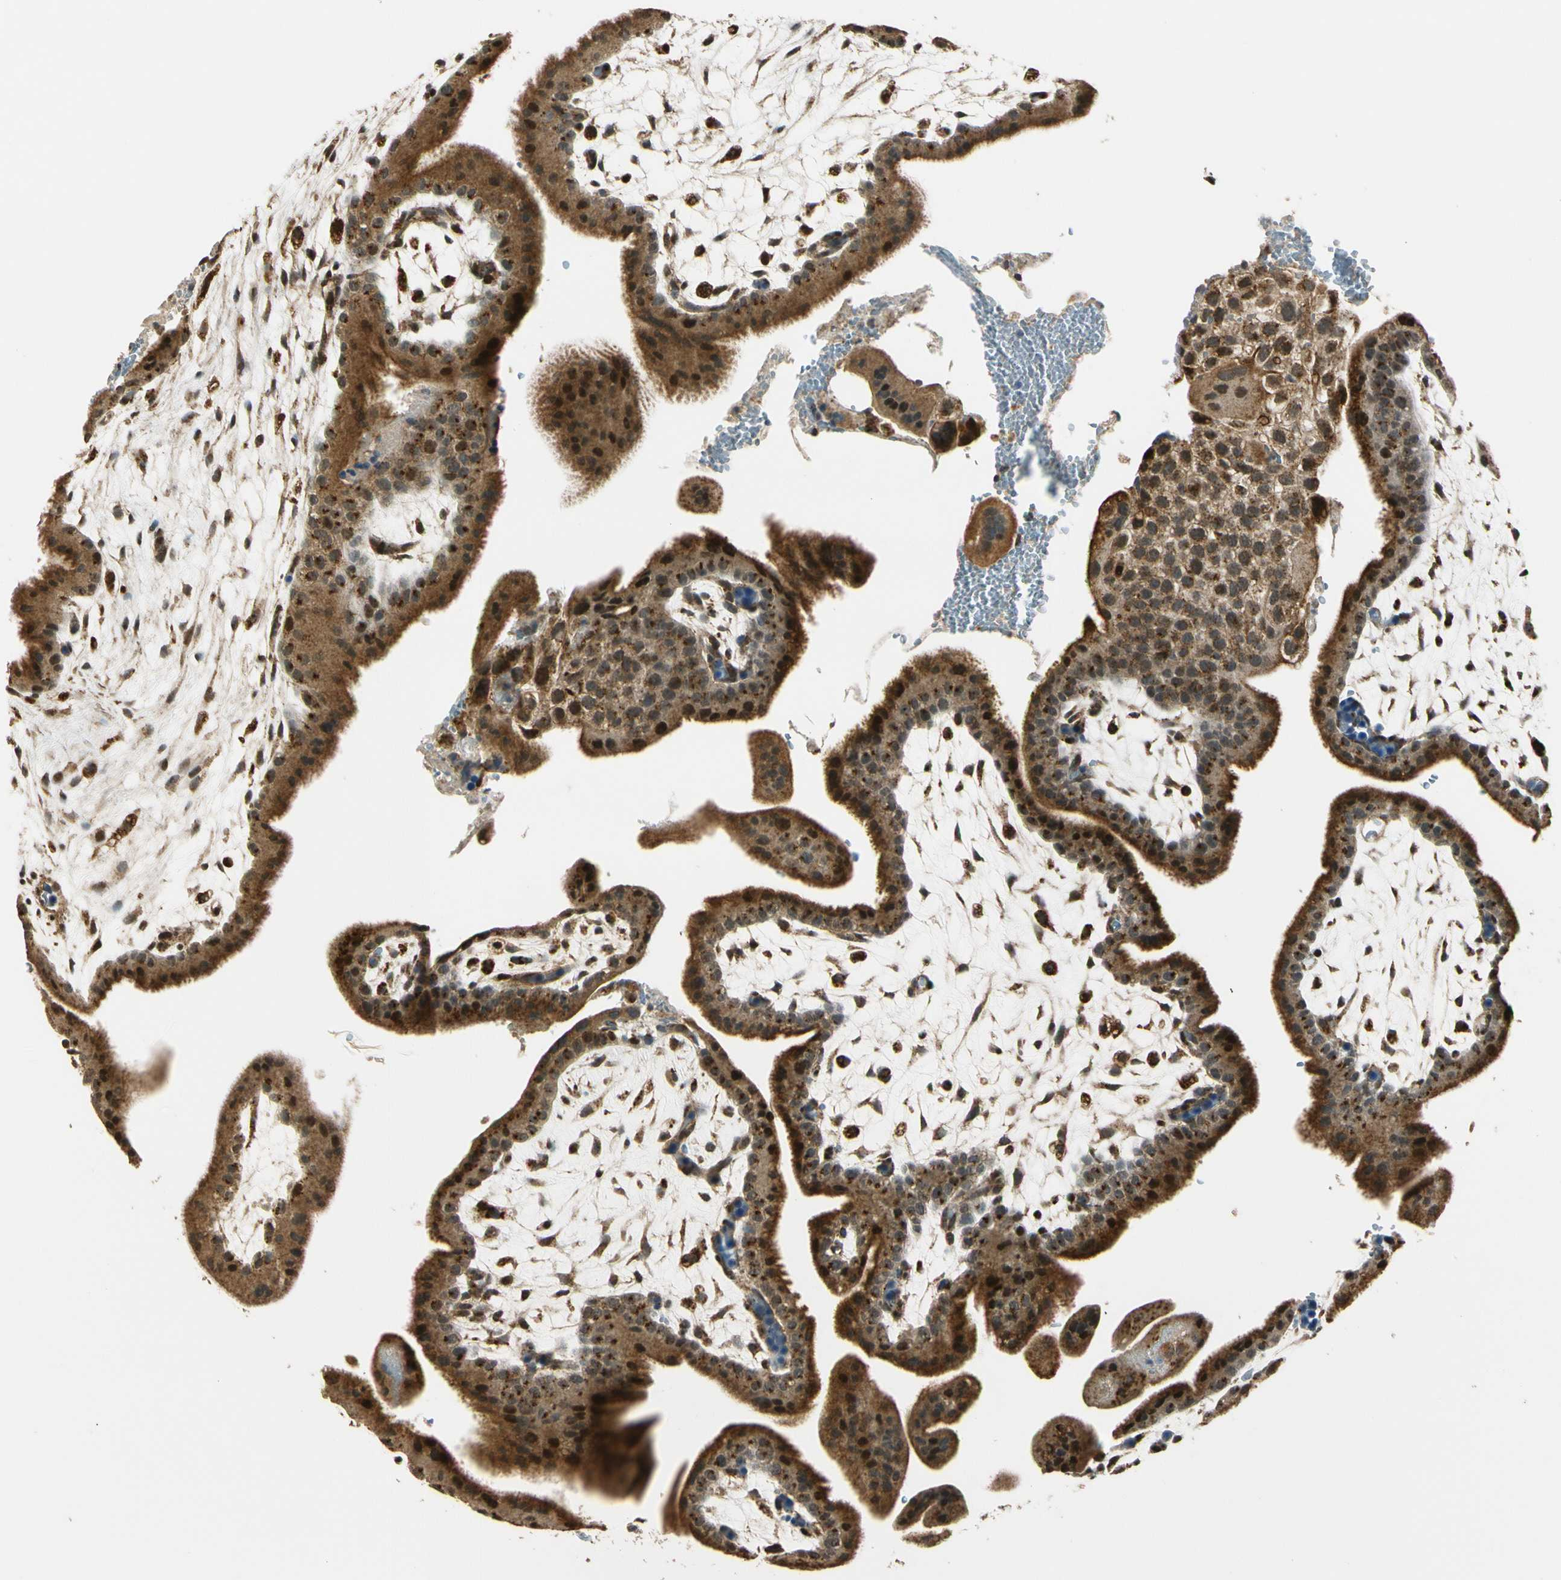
{"staining": {"intensity": "strong", "quantity": ">75%", "location": "cytoplasmic/membranous,nuclear"}, "tissue": "placenta", "cell_type": "Trophoblastic cells", "image_type": "normal", "snomed": [{"axis": "morphology", "description": "Normal tissue, NOS"}, {"axis": "topography", "description": "Placenta"}], "caption": "Protein staining by IHC demonstrates strong cytoplasmic/membranous,nuclear positivity in approximately >75% of trophoblastic cells in benign placenta.", "gene": "LAMTOR1", "patient": {"sex": "female", "age": 35}}